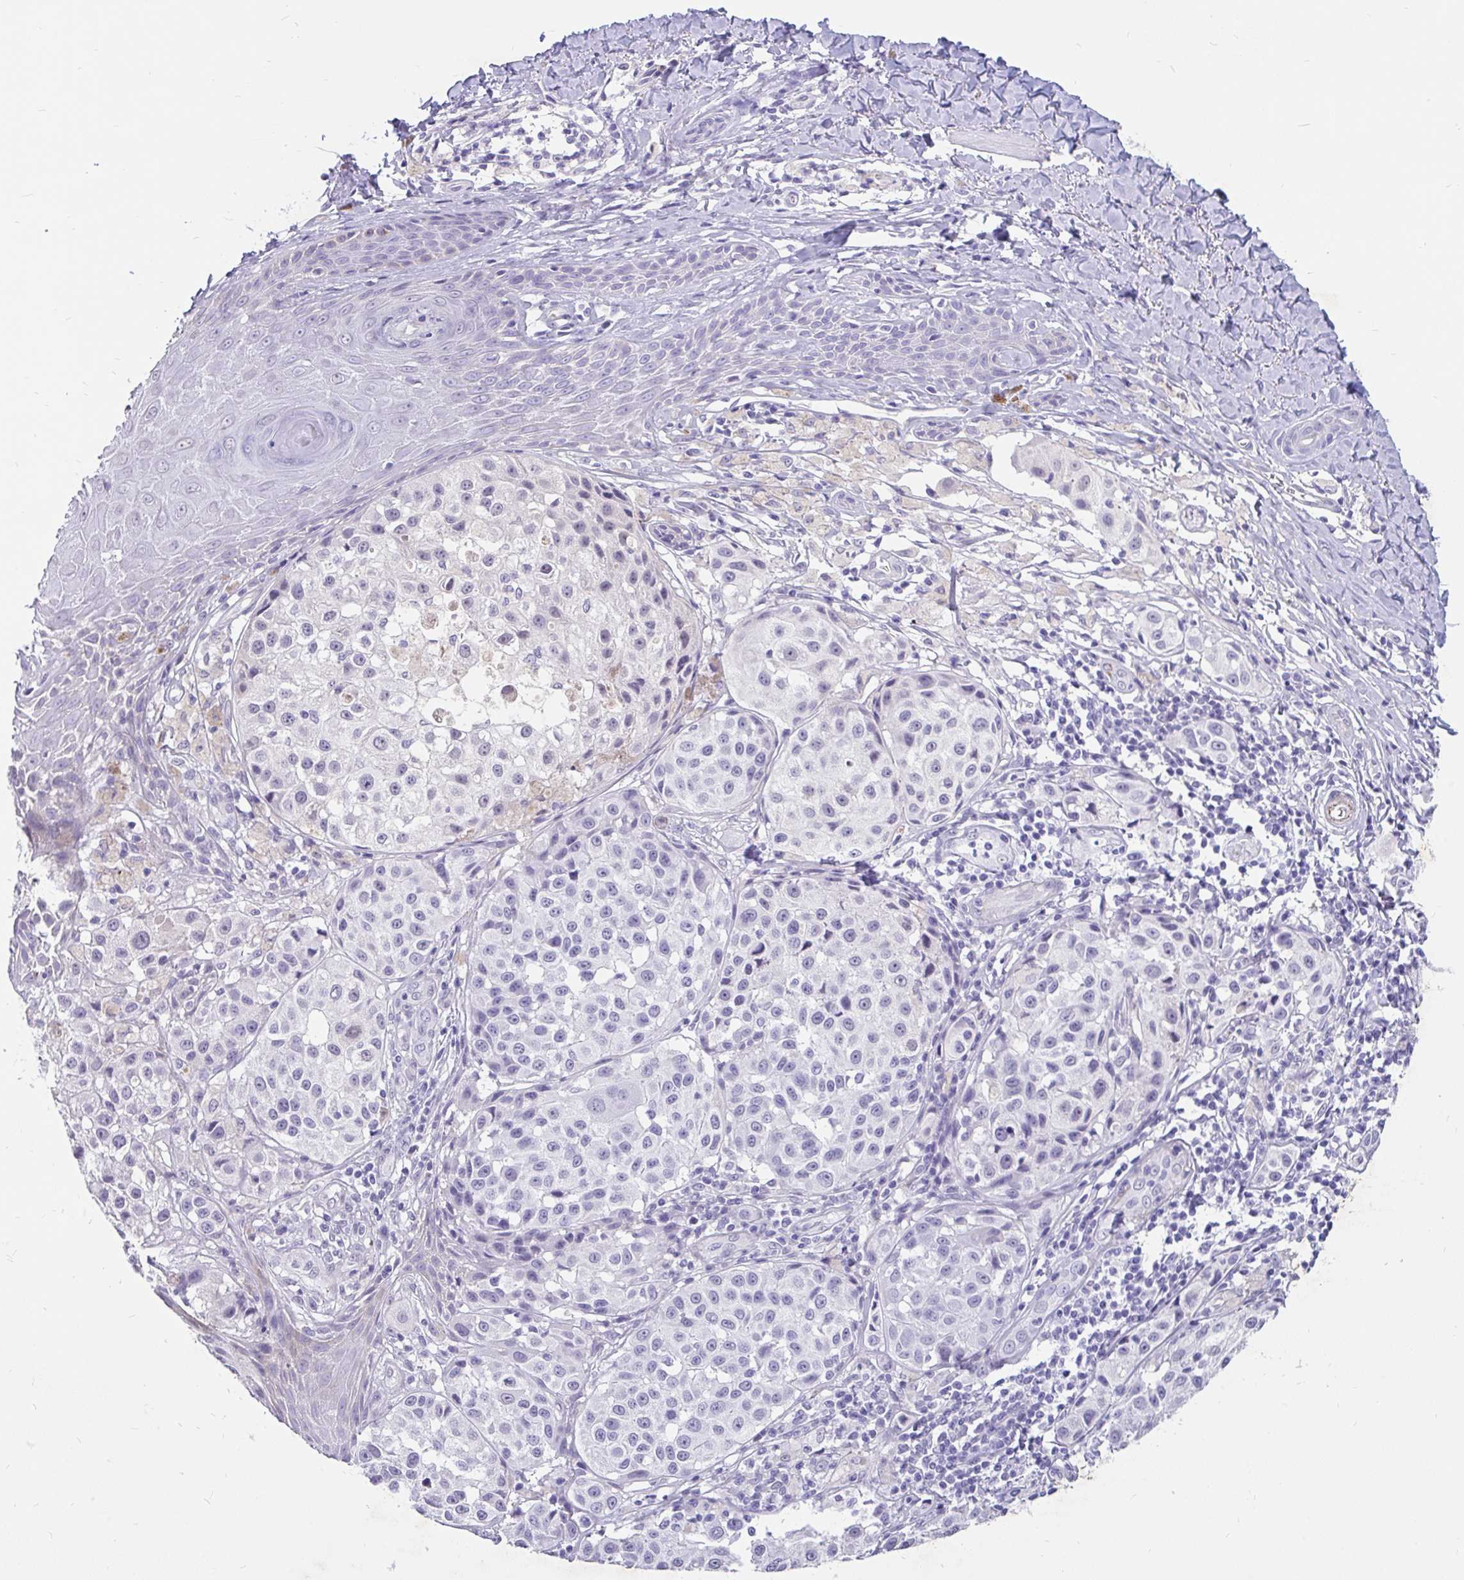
{"staining": {"intensity": "negative", "quantity": "none", "location": "none"}, "tissue": "melanoma", "cell_type": "Tumor cells", "image_type": "cancer", "snomed": [{"axis": "morphology", "description": "Malignant melanoma, NOS"}, {"axis": "topography", "description": "Skin"}], "caption": "DAB immunohistochemical staining of melanoma shows no significant expression in tumor cells.", "gene": "EML5", "patient": {"sex": "male", "age": 39}}